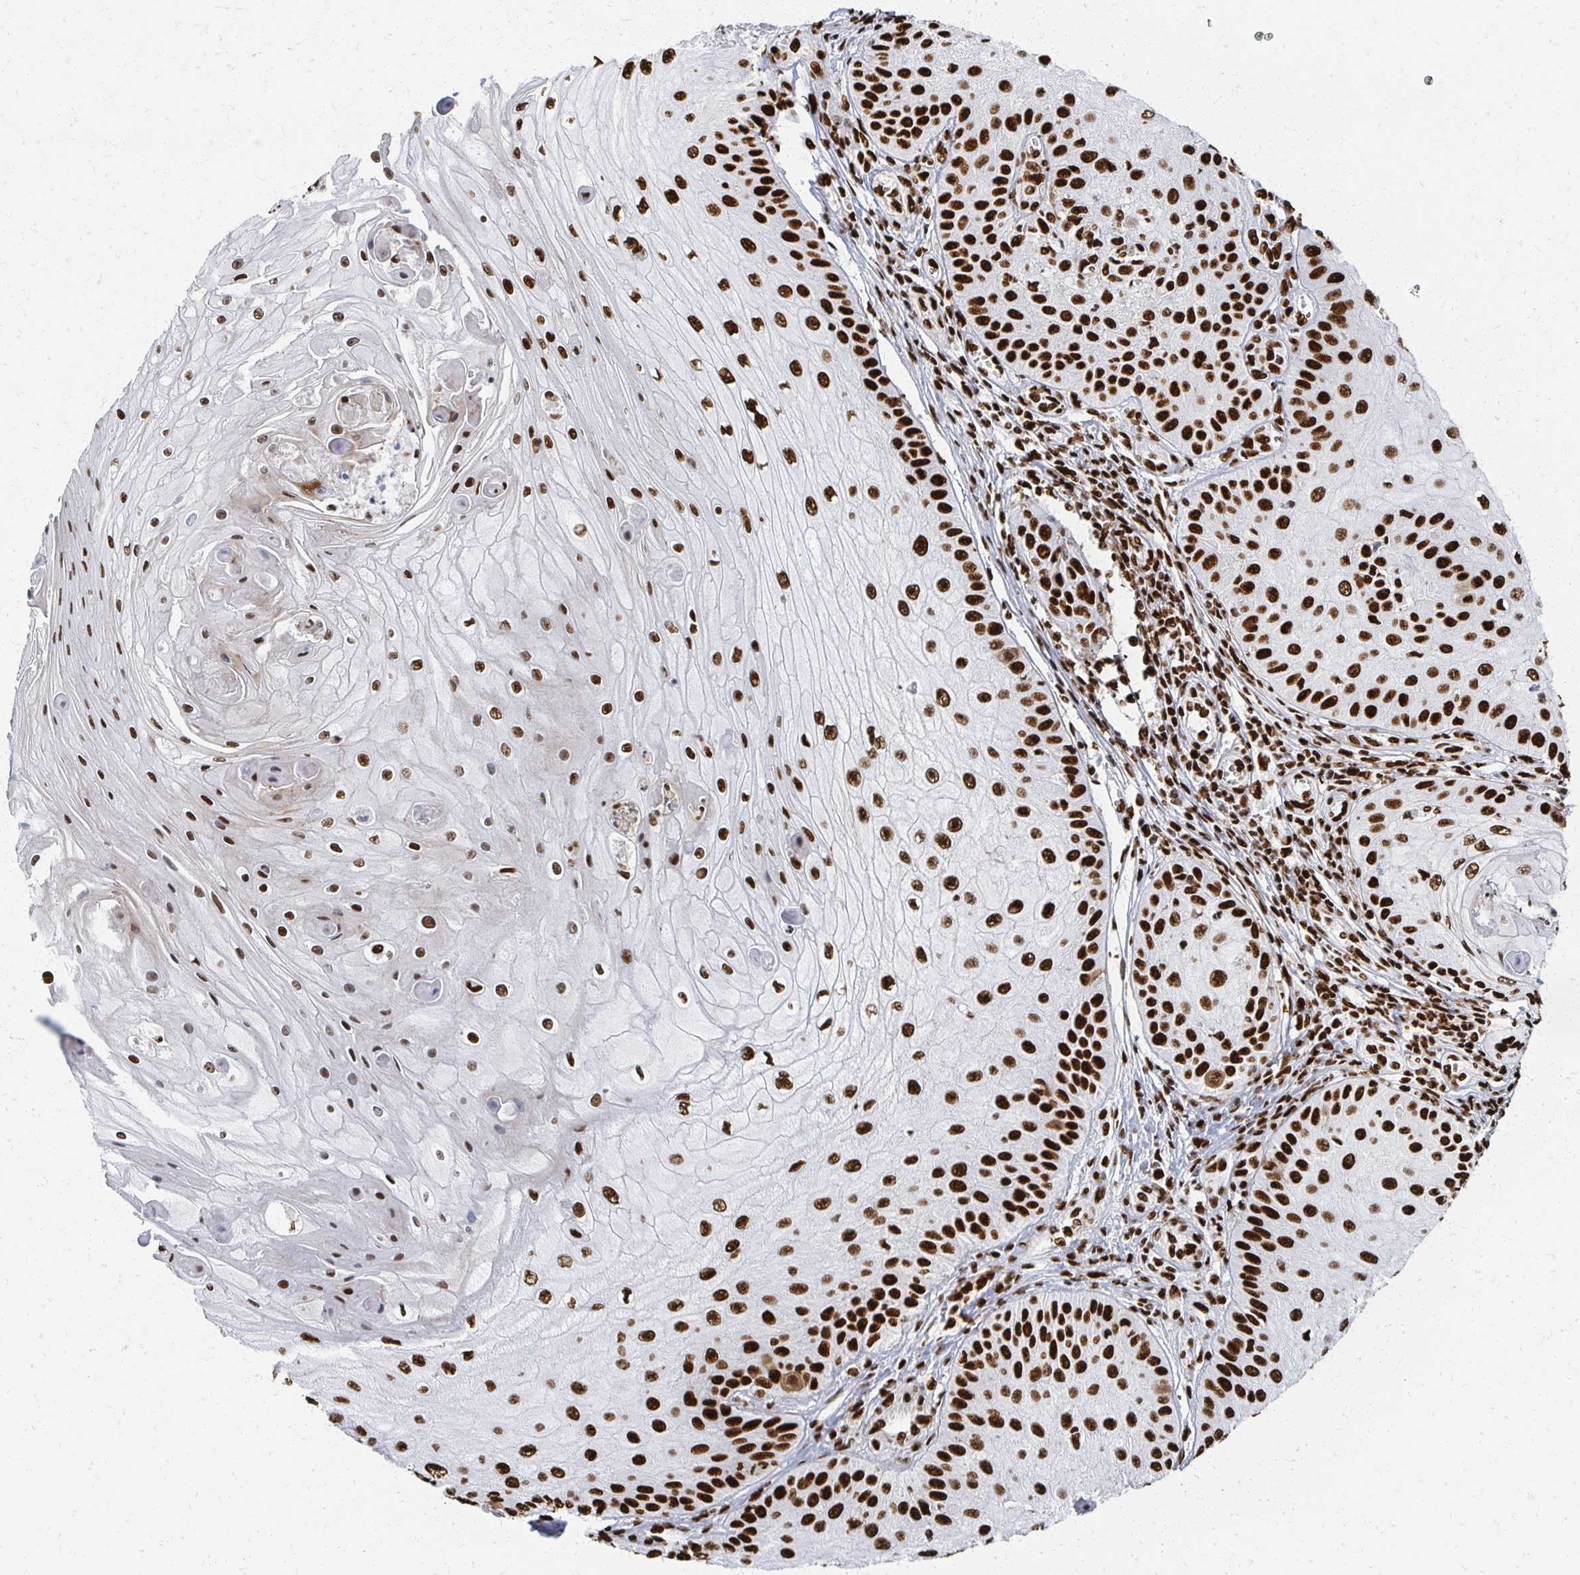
{"staining": {"intensity": "strong", "quantity": ">75%", "location": "nuclear"}, "tissue": "skin cancer", "cell_type": "Tumor cells", "image_type": "cancer", "snomed": [{"axis": "morphology", "description": "Squamous cell carcinoma, NOS"}, {"axis": "topography", "description": "Skin"}], "caption": "DAB (3,3'-diaminobenzidine) immunohistochemical staining of human squamous cell carcinoma (skin) reveals strong nuclear protein expression in about >75% of tumor cells.", "gene": "RBBP7", "patient": {"sex": "male", "age": 70}}